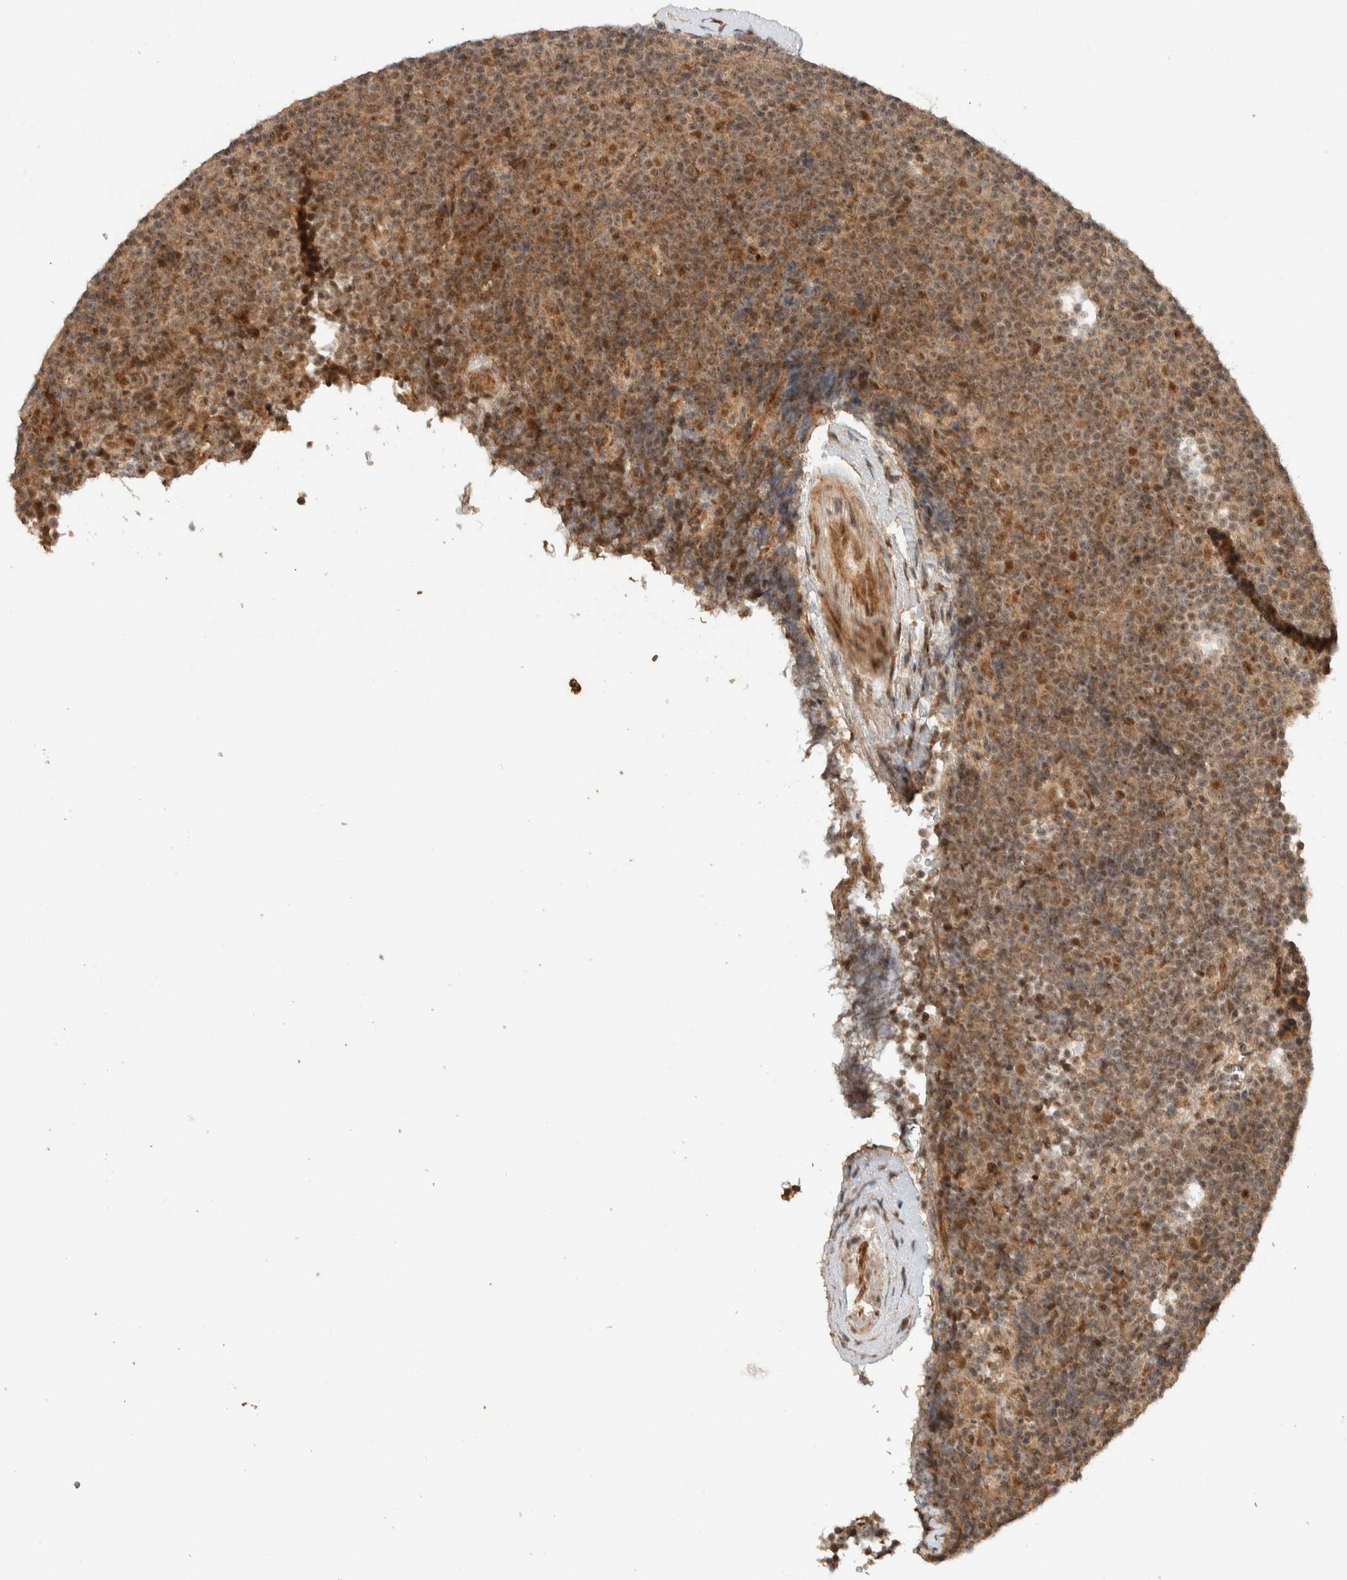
{"staining": {"intensity": "weak", "quantity": ">75%", "location": "cytoplasmic/membranous"}, "tissue": "lymphoma", "cell_type": "Tumor cells", "image_type": "cancer", "snomed": [{"axis": "morphology", "description": "Malignant lymphoma, non-Hodgkin's type, Low grade"}, {"axis": "topography", "description": "Lymph node"}], "caption": "Low-grade malignant lymphoma, non-Hodgkin's type tissue reveals weak cytoplasmic/membranous expression in about >75% of tumor cells, visualized by immunohistochemistry.", "gene": "ZBTB2", "patient": {"sex": "female", "age": 67}}